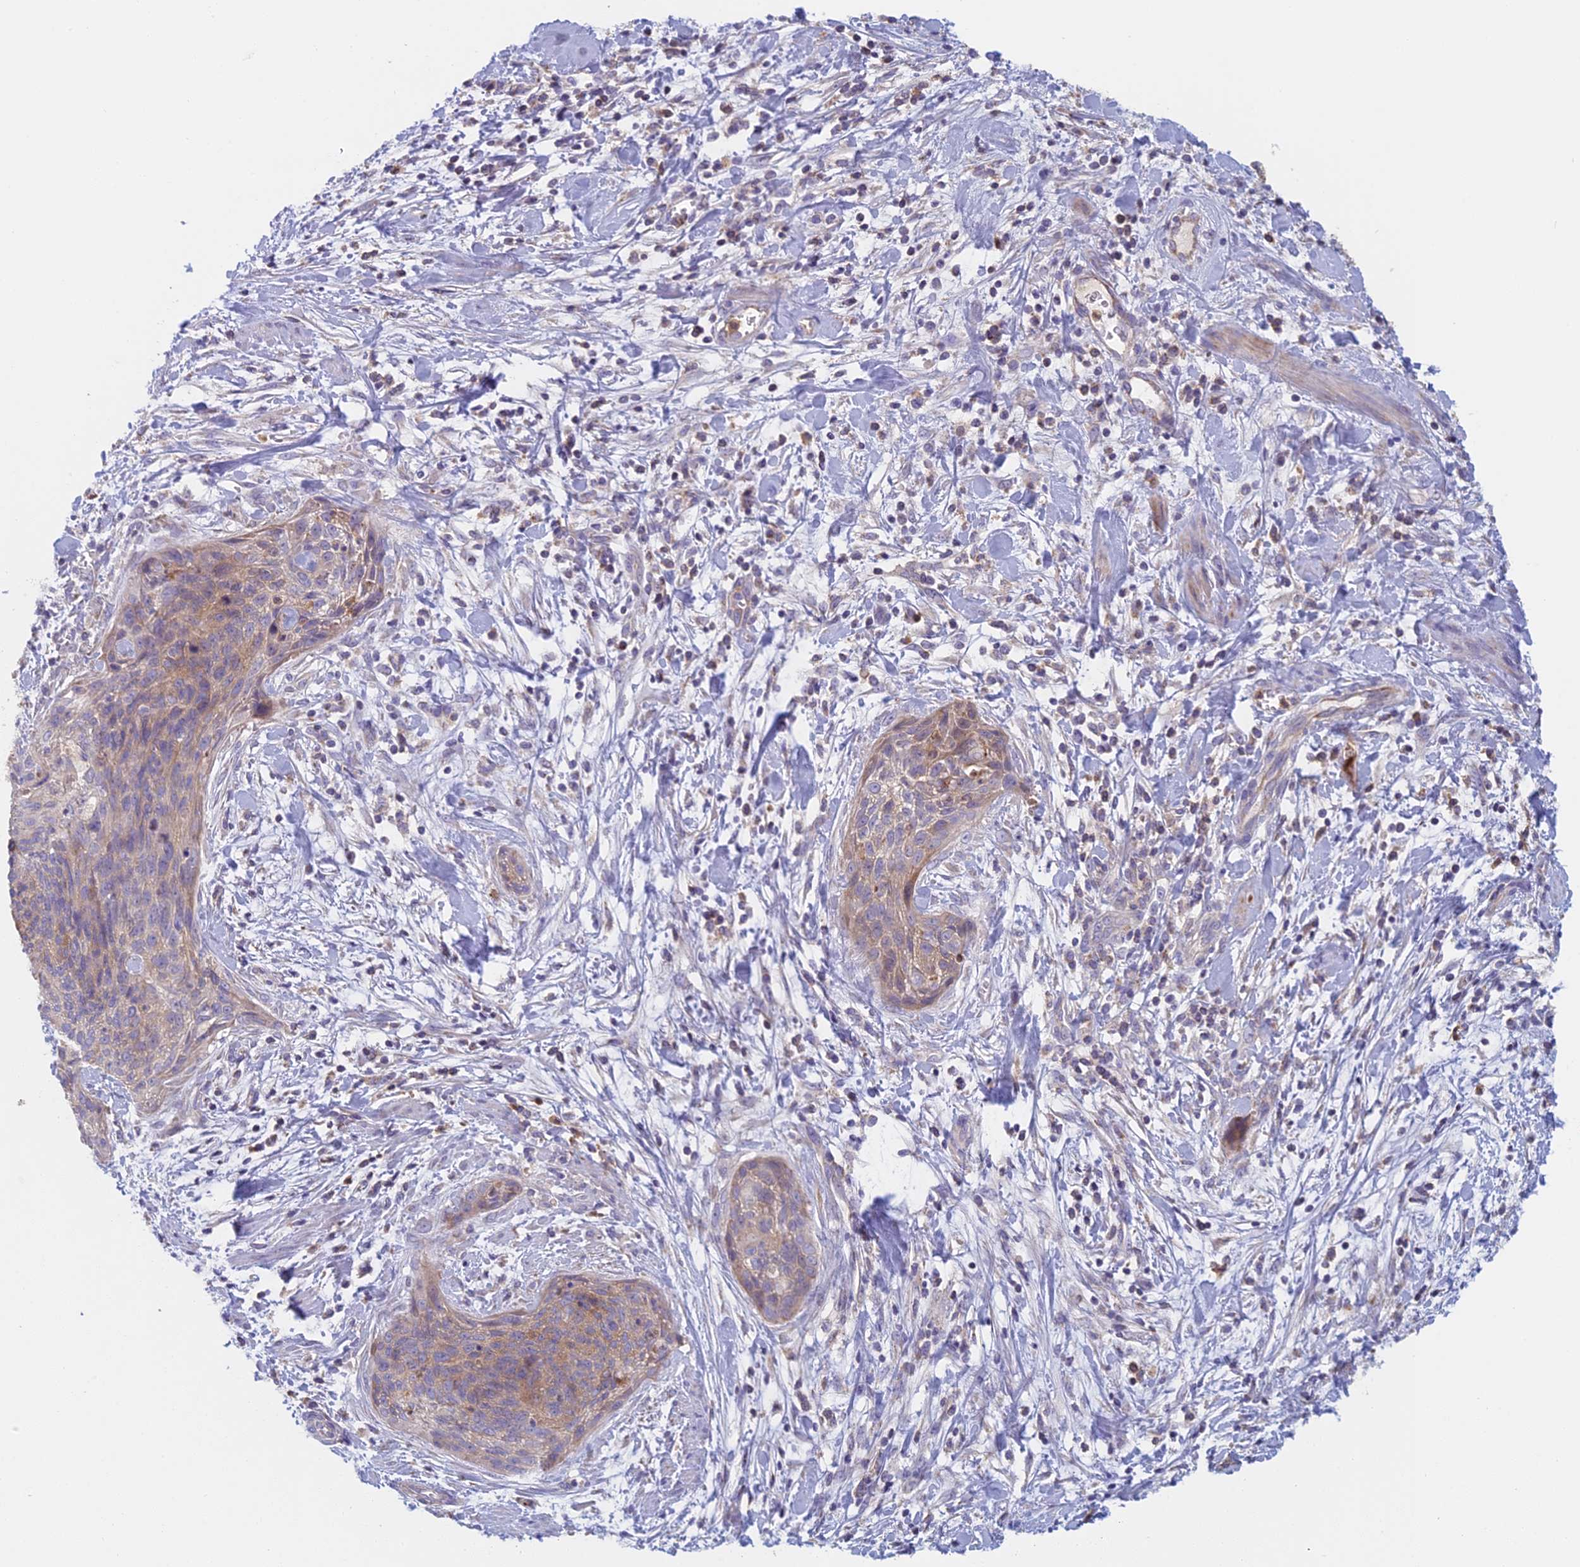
{"staining": {"intensity": "weak", "quantity": "<25%", "location": "cytoplasmic/membranous"}, "tissue": "cervical cancer", "cell_type": "Tumor cells", "image_type": "cancer", "snomed": [{"axis": "morphology", "description": "Squamous cell carcinoma, NOS"}, {"axis": "topography", "description": "Cervix"}], "caption": "Immunohistochemistry photomicrograph of human squamous cell carcinoma (cervical) stained for a protein (brown), which demonstrates no staining in tumor cells. (Immunohistochemistry, brightfield microscopy, high magnification).", "gene": "IFTAP", "patient": {"sex": "female", "age": 55}}